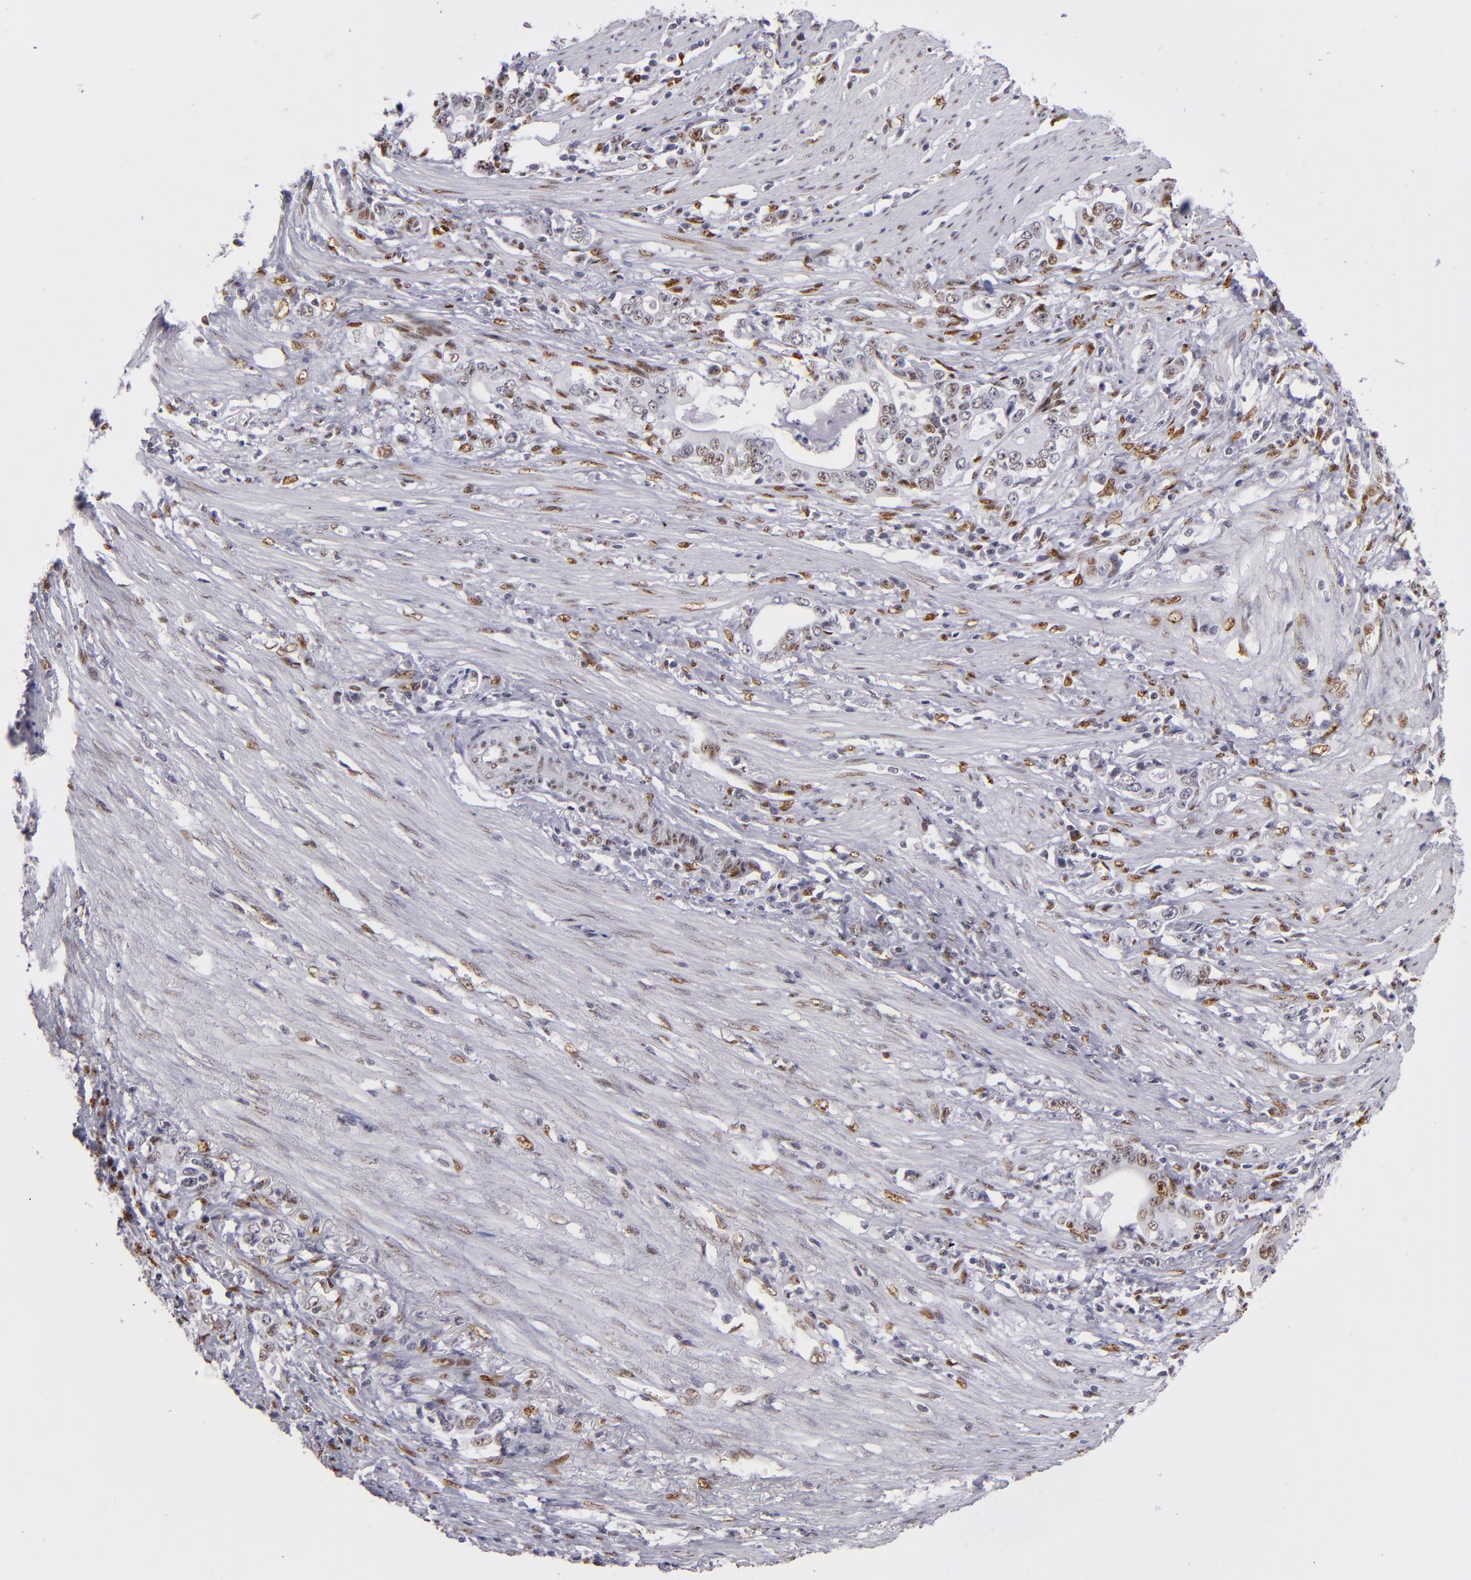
{"staining": {"intensity": "moderate", "quantity": "25%-75%", "location": "nuclear"}, "tissue": "stomach cancer", "cell_type": "Tumor cells", "image_type": "cancer", "snomed": [{"axis": "morphology", "description": "Adenocarcinoma, NOS"}, {"axis": "topography", "description": "Stomach, lower"}], "caption": "Immunohistochemistry (IHC) micrograph of neoplastic tissue: human stomach cancer (adenocarcinoma) stained using immunohistochemistry demonstrates medium levels of moderate protein expression localized specifically in the nuclear of tumor cells, appearing as a nuclear brown color.", "gene": "TOP3A", "patient": {"sex": "female", "age": 72}}